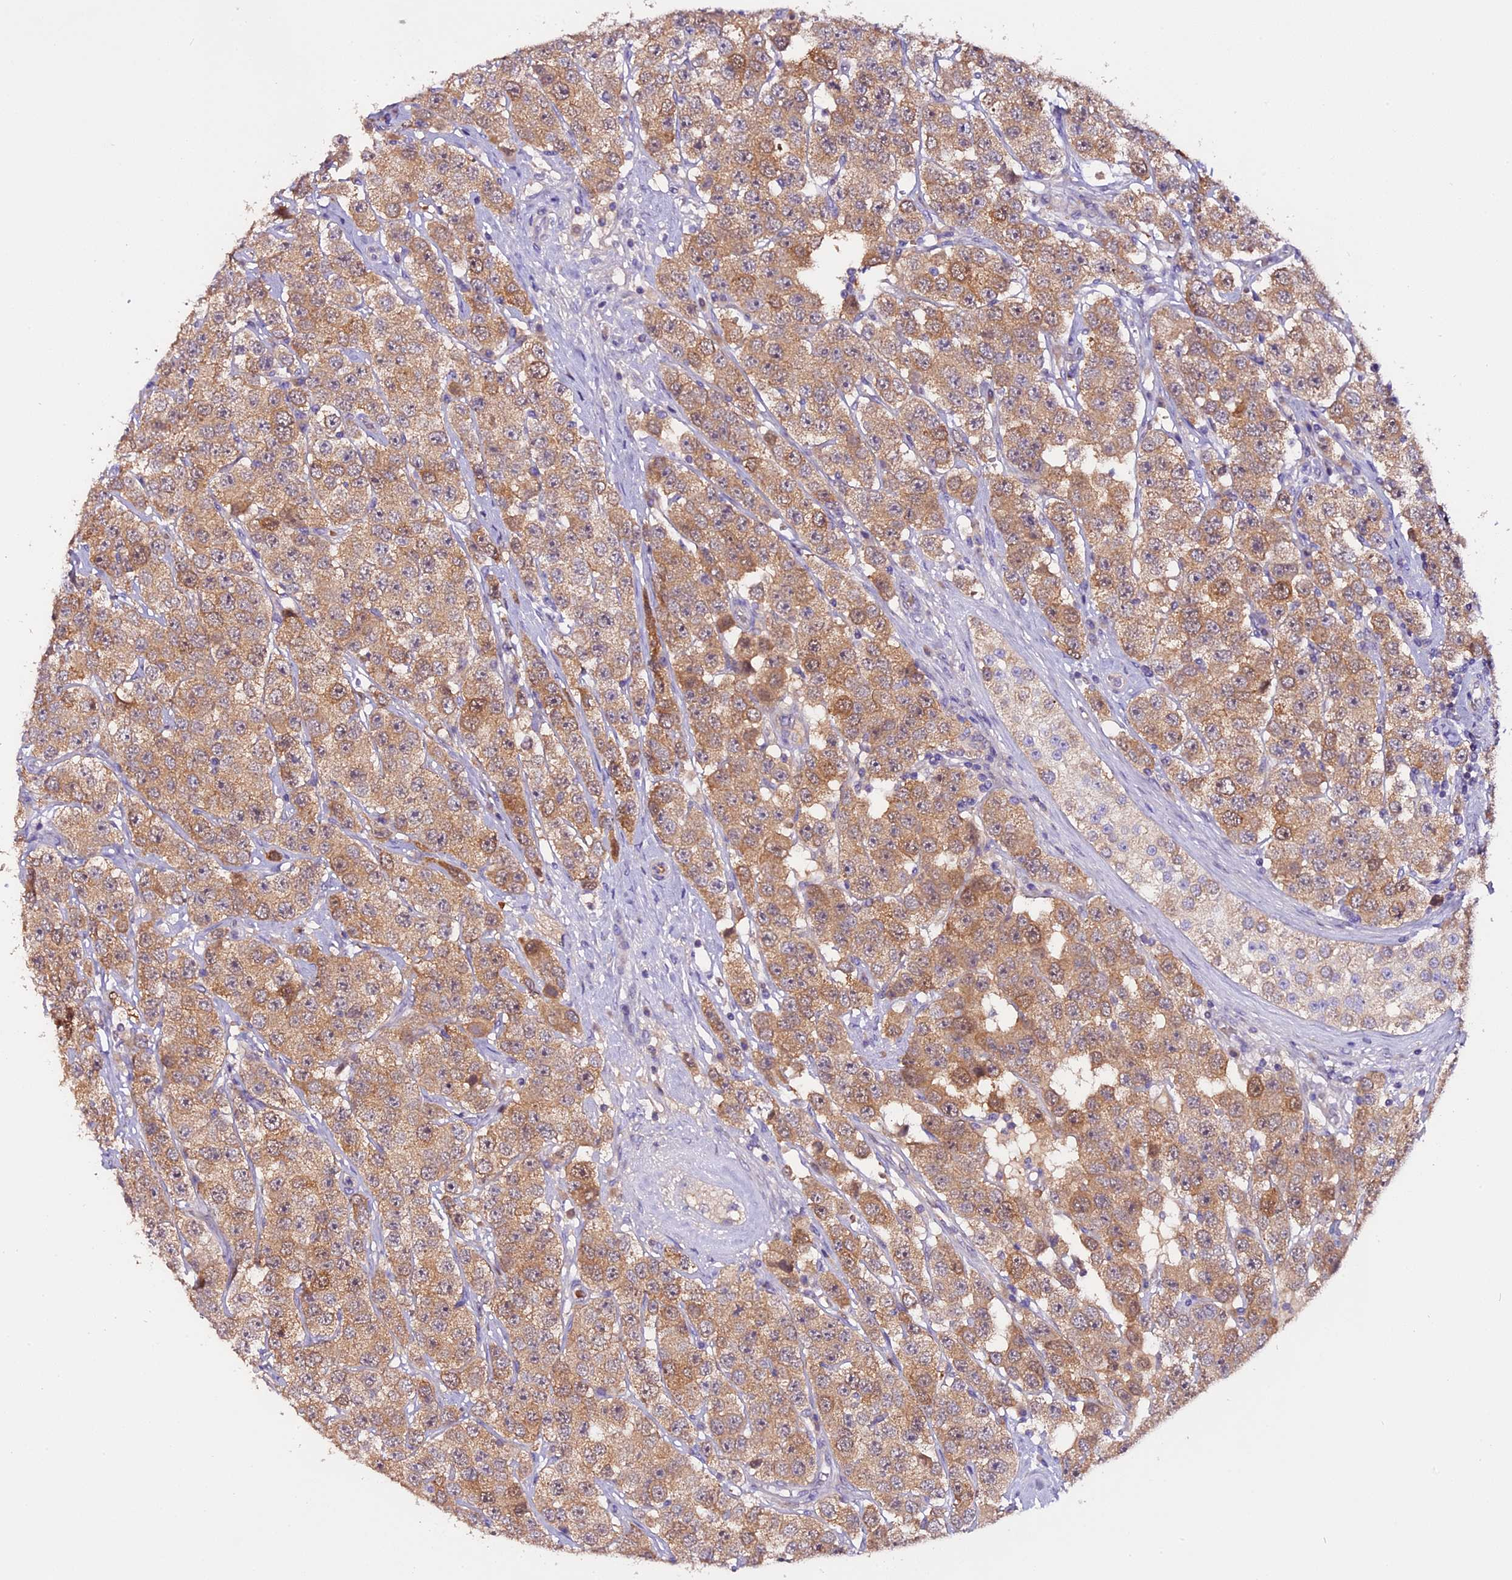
{"staining": {"intensity": "moderate", "quantity": ">75%", "location": "cytoplasmic/membranous"}, "tissue": "testis cancer", "cell_type": "Tumor cells", "image_type": "cancer", "snomed": [{"axis": "morphology", "description": "Seminoma, NOS"}, {"axis": "topography", "description": "Testis"}], "caption": "An image of human testis cancer (seminoma) stained for a protein reveals moderate cytoplasmic/membranous brown staining in tumor cells.", "gene": "C9orf40", "patient": {"sex": "male", "age": 28}}